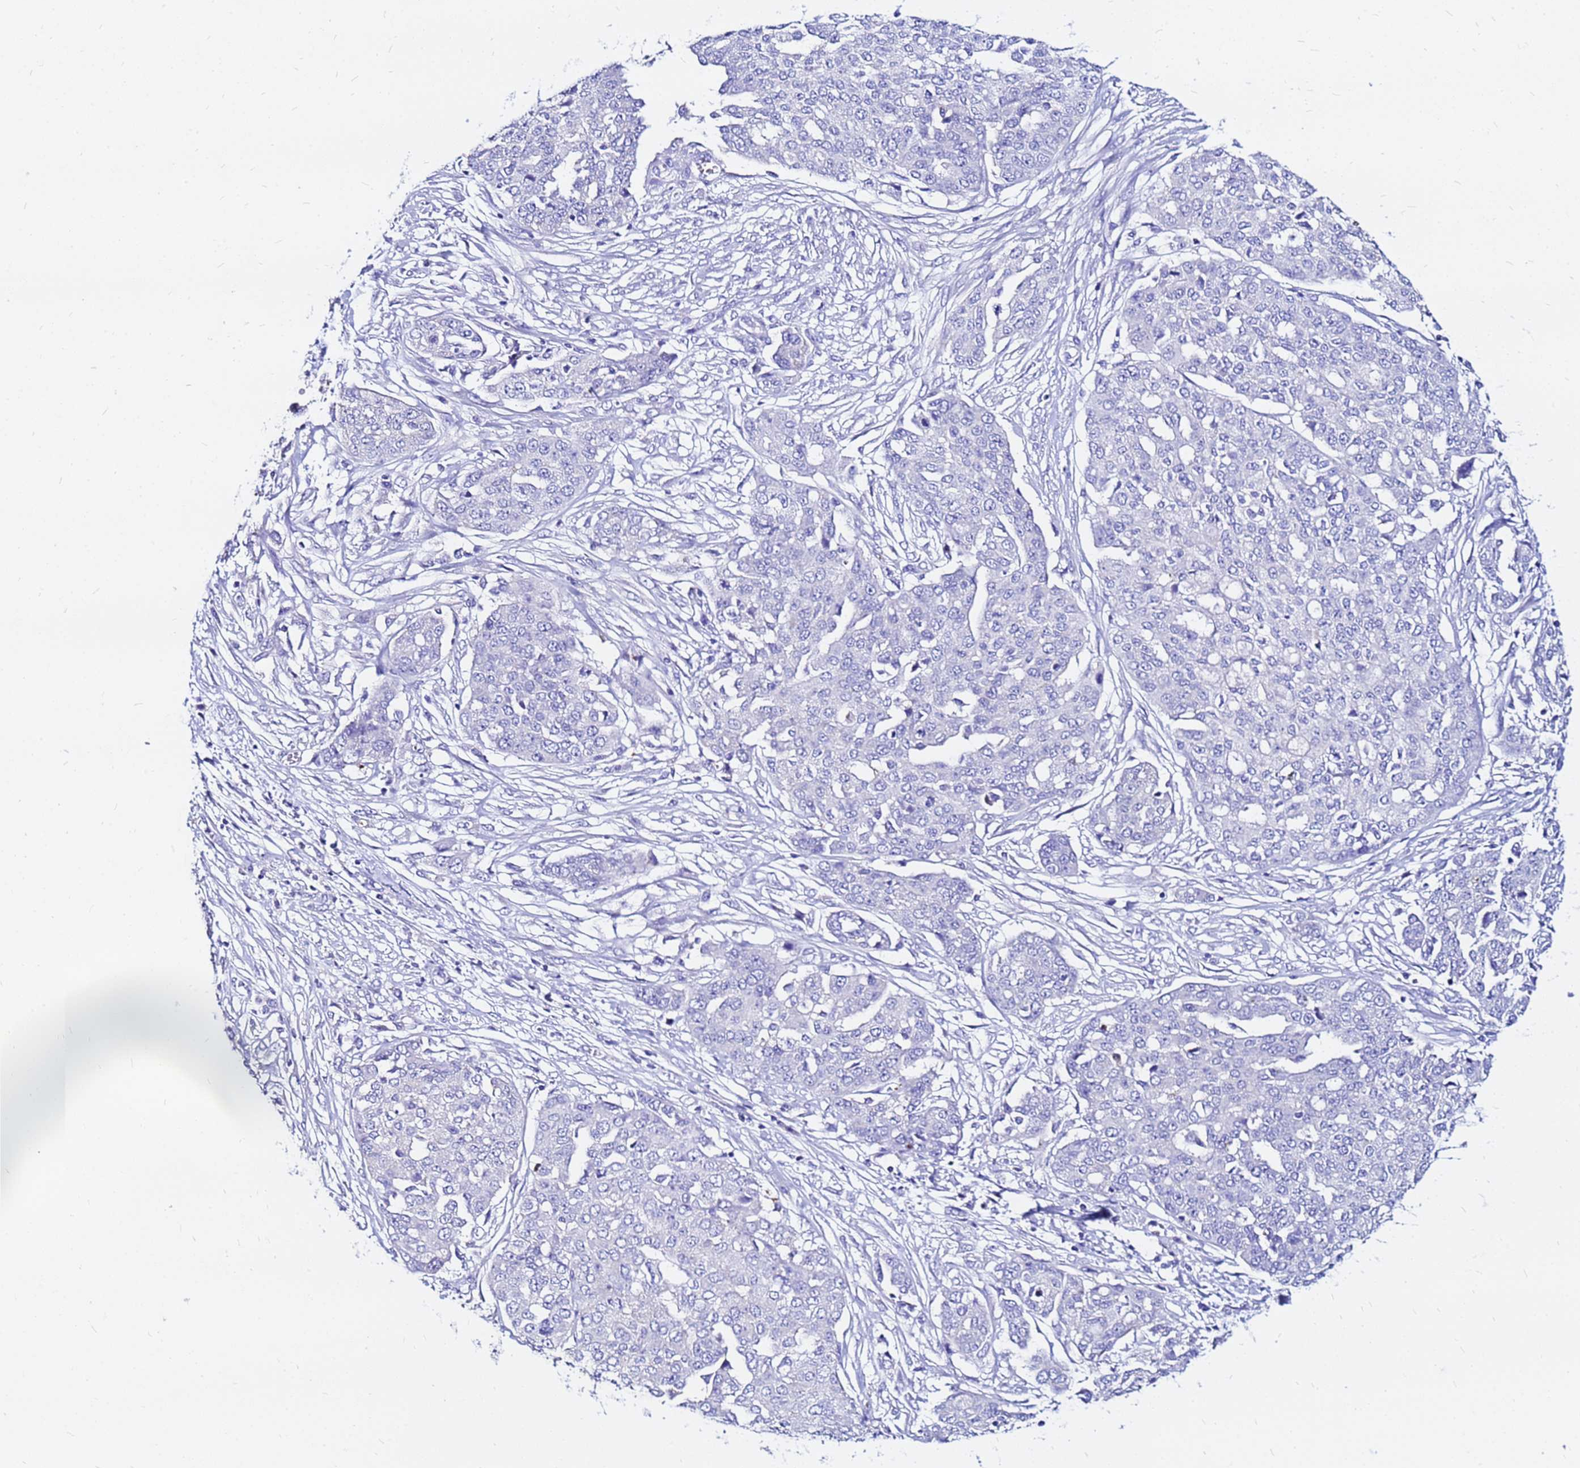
{"staining": {"intensity": "negative", "quantity": "none", "location": "none"}, "tissue": "ovarian cancer", "cell_type": "Tumor cells", "image_type": "cancer", "snomed": [{"axis": "morphology", "description": "Cystadenocarcinoma, serous, NOS"}, {"axis": "topography", "description": "Soft tissue"}, {"axis": "topography", "description": "Ovary"}], "caption": "Immunohistochemistry histopathology image of ovarian cancer stained for a protein (brown), which exhibits no positivity in tumor cells. Brightfield microscopy of IHC stained with DAB (brown) and hematoxylin (blue), captured at high magnification.", "gene": "FAM183A", "patient": {"sex": "female", "age": 57}}